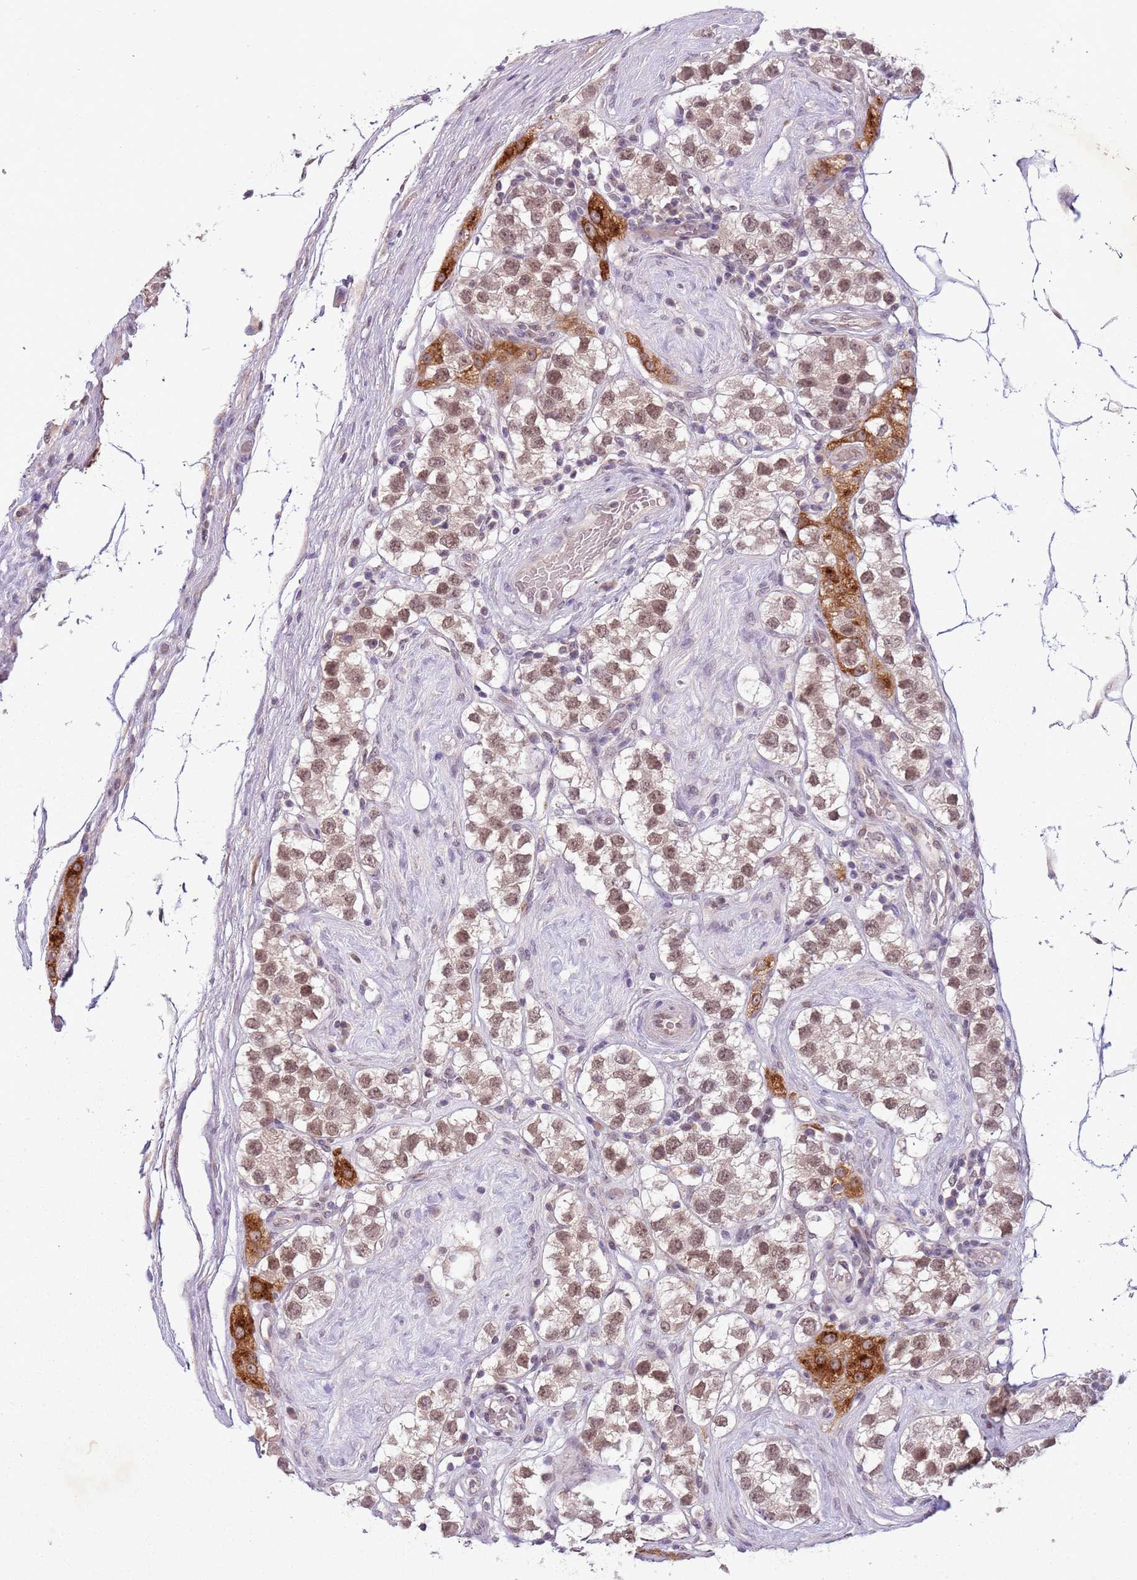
{"staining": {"intensity": "moderate", "quantity": ">75%", "location": "nuclear"}, "tissue": "testis cancer", "cell_type": "Tumor cells", "image_type": "cancer", "snomed": [{"axis": "morphology", "description": "Seminoma, NOS"}, {"axis": "topography", "description": "Testis"}], "caption": "A brown stain shows moderate nuclear expression of a protein in testis seminoma tumor cells.", "gene": "FAM120AOS", "patient": {"sex": "male", "age": 34}}